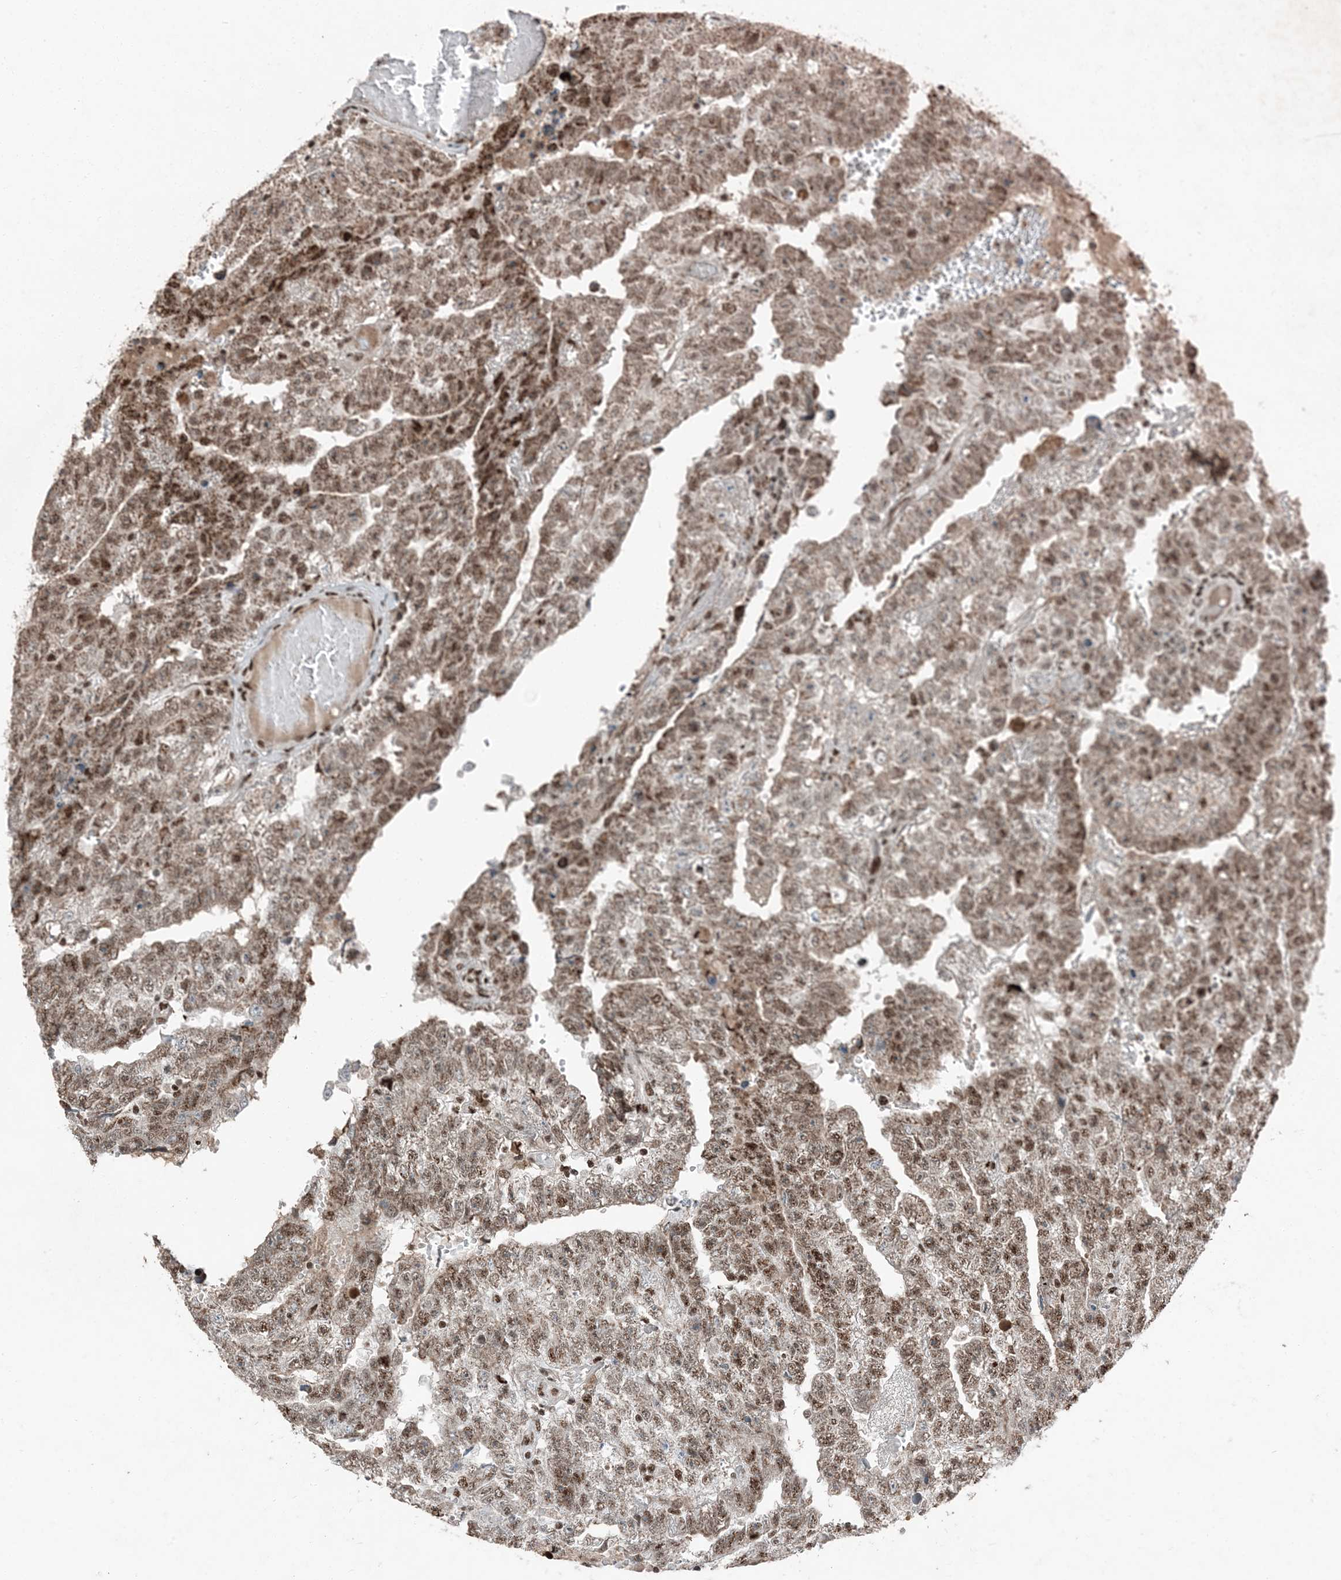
{"staining": {"intensity": "moderate", "quantity": ">75%", "location": "nuclear"}, "tissue": "testis cancer", "cell_type": "Tumor cells", "image_type": "cancer", "snomed": [{"axis": "morphology", "description": "Carcinoma, Embryonal, NOS"}, {"axis": "topography", "description": "Testis"}], "caption": "Protein staining of embryonal carcinoma (testis) tissue displays moderate nuclear expression in about >75% of tumor cells.", "gene": "TADA2B", "patient": {"sex": "male", "age": 25}}